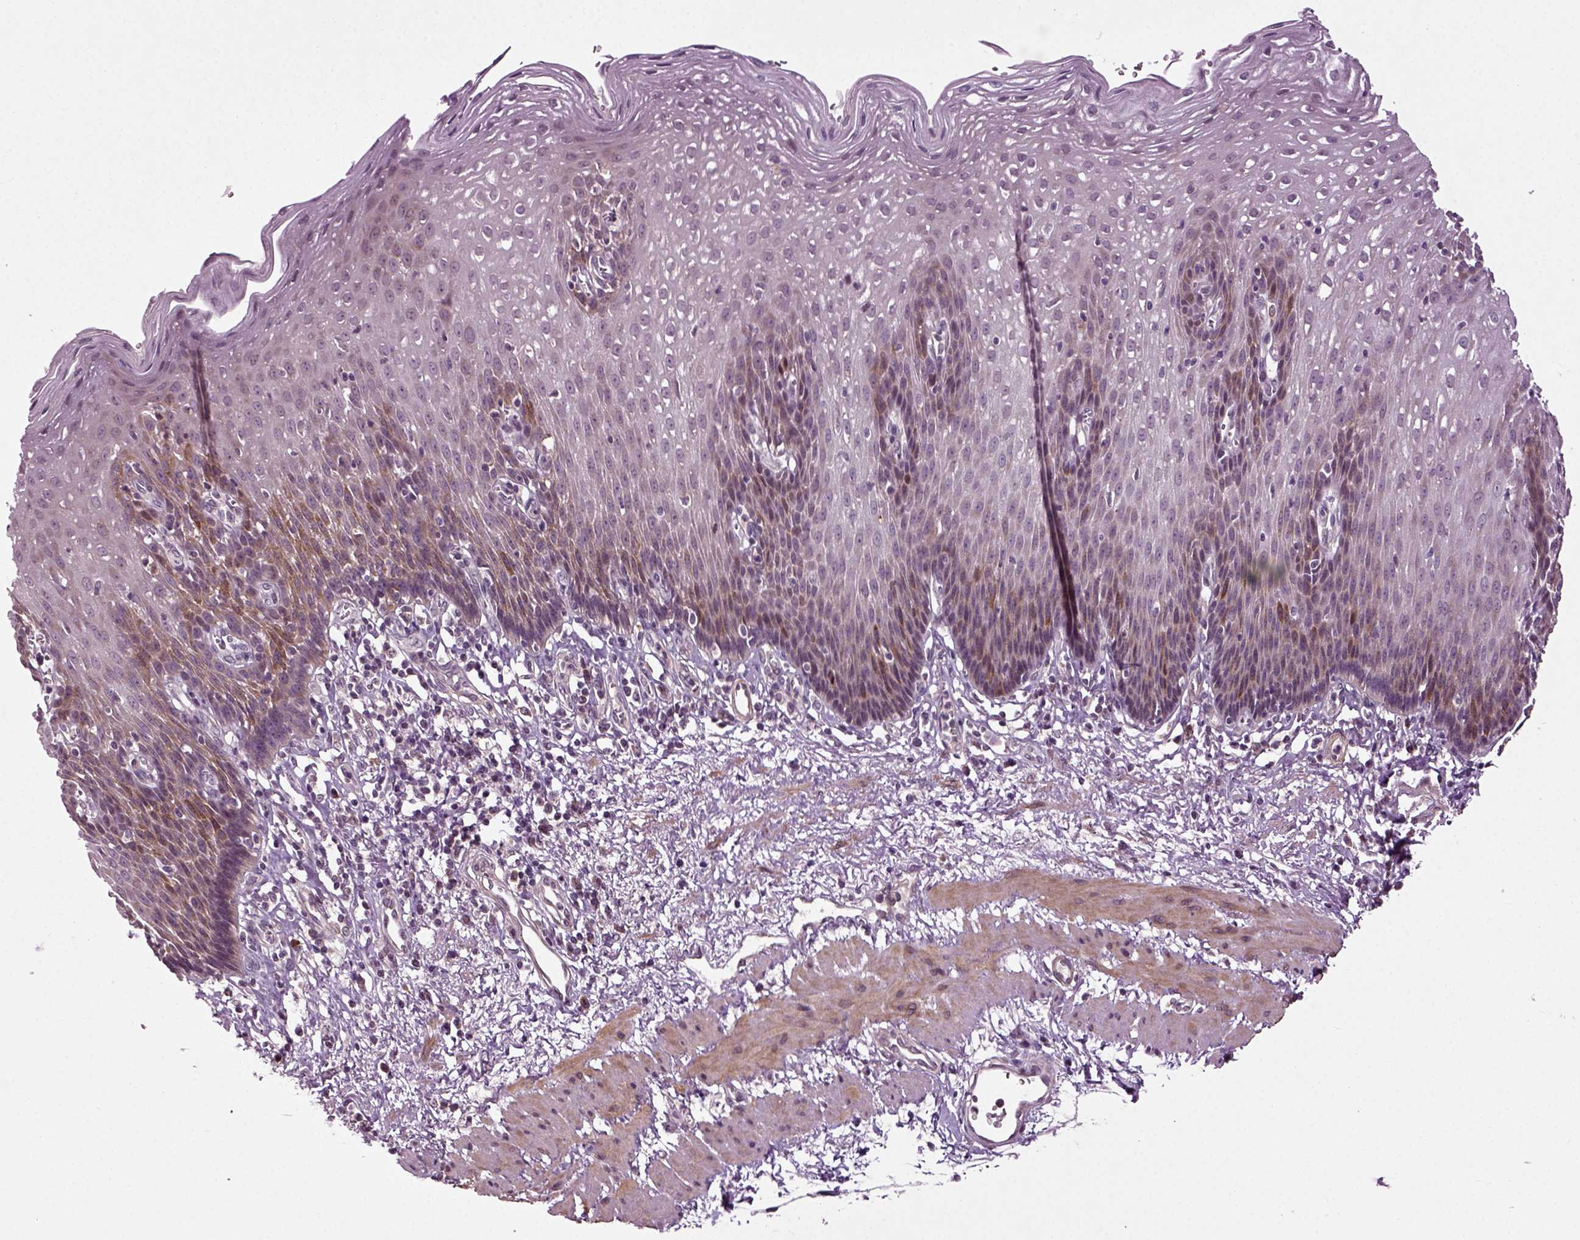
{"staining": {"intensity": "moderate", "quantity": "<25%", "location": "cytoplasmic/membranous"}, "tissue": "esophagus", "cell_type": "Squamous epithelial cells", "image_type": "normal", "snomed": [{"axis": "morphology", "description": "Normal tissue, NOS"}, {"axis": "topography", "description": "Esophagus"}], "caption": "The histopathology image exhibits staining of normal esophagus, revealing moderate cytoplasmic/membranous protein positivity (brown color) within squamous epithelial cells.", "gene": "KNSTRN", "patient": {"sex": "male", "age": 57}}